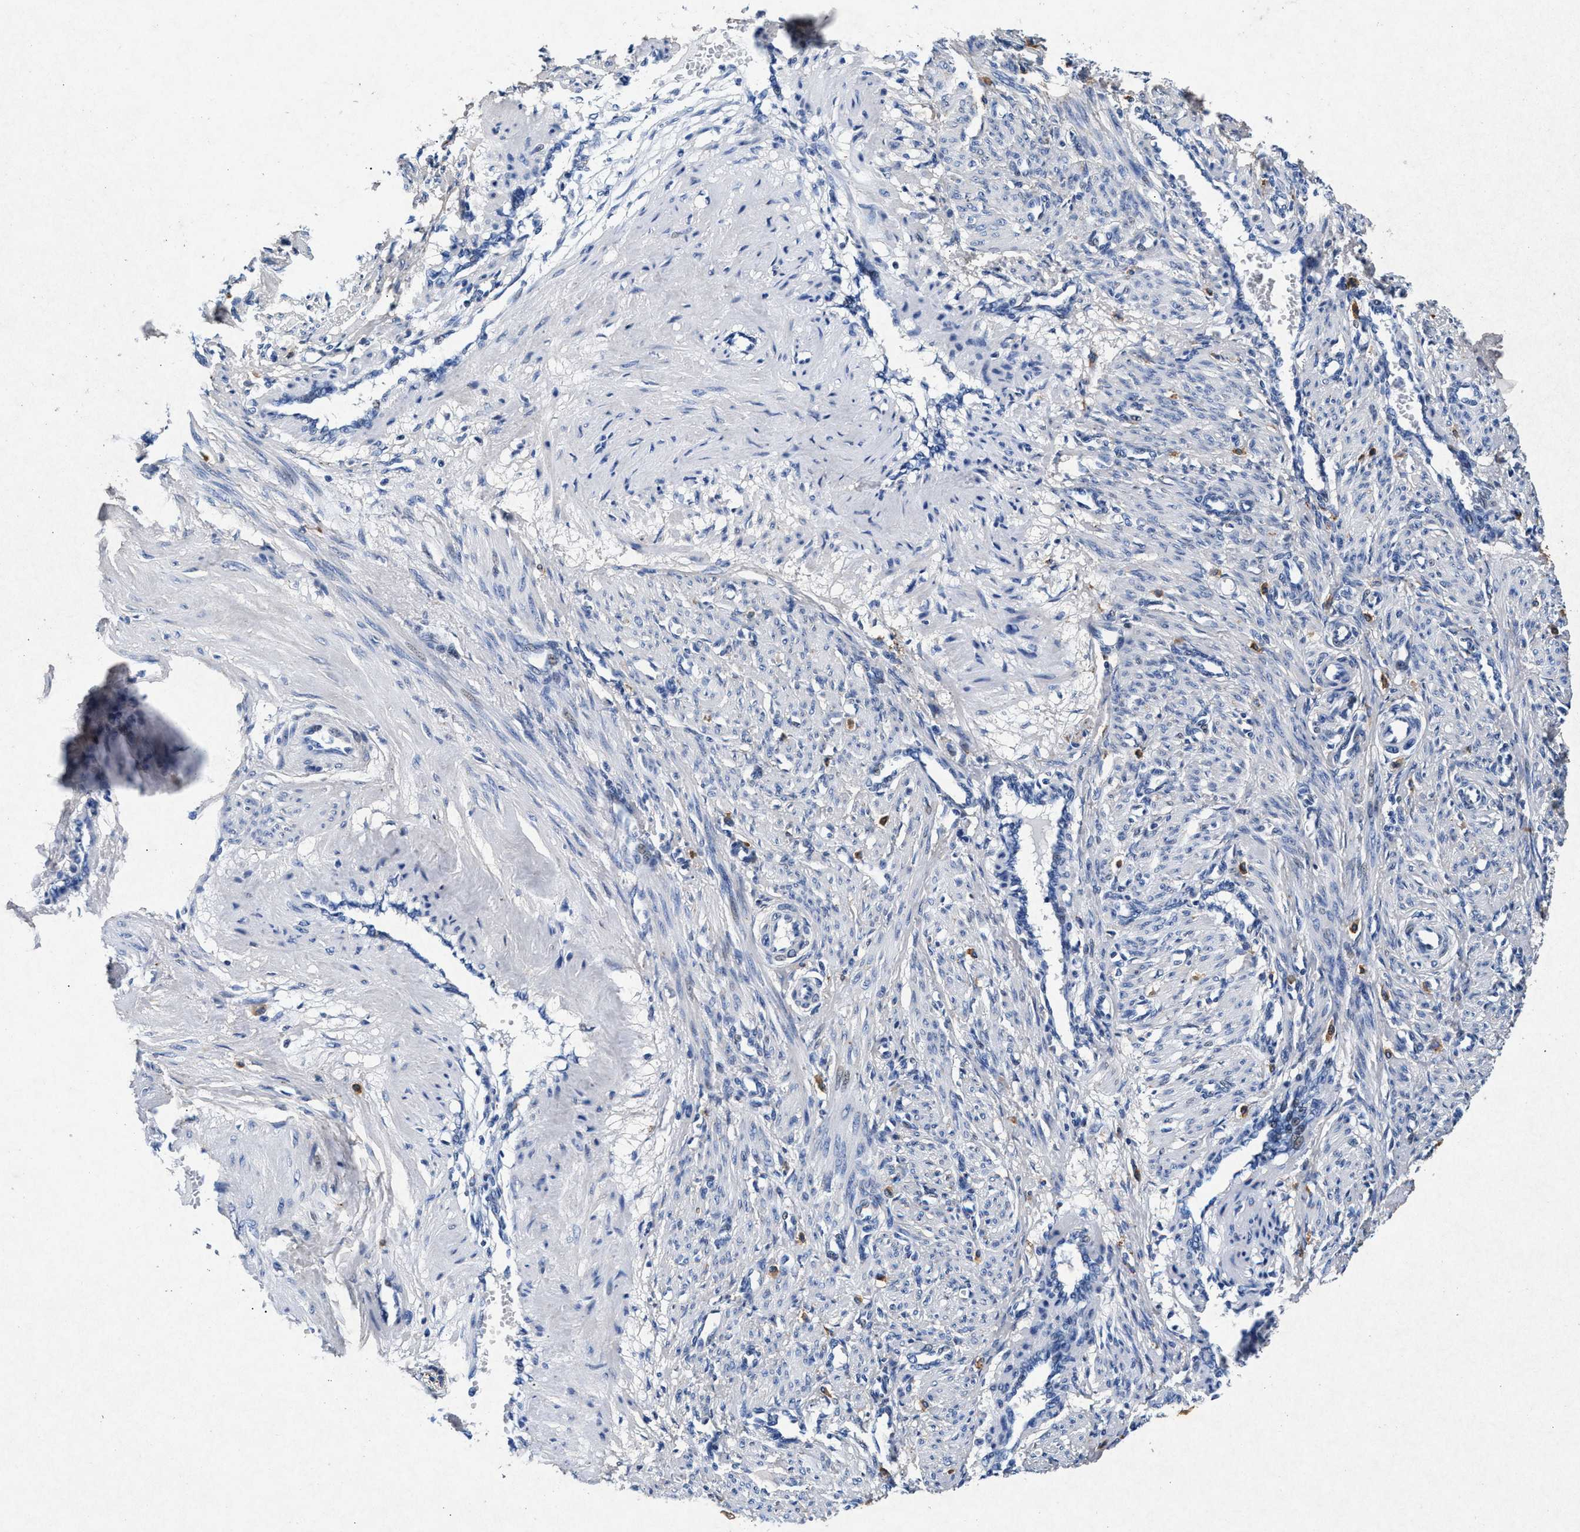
{"staining": {"intensity": "negative", "quantity": "none", "location": "none"}, "tissue": "smooth muscle", "cell_type": "Smooth muscle cells", "image_type": "normal", "snomed": [{"axis": "morphology", "description": "Normal tissue, NOS"}, {"axis": "topography", "description": "Endometrium"}], "caption": "IHC photomicrograph of normal smooth muscle: human smooth muscle stained with DAB shows no significant protein expression in smooth muscle cells. Nuclei are stained in blue.", "gene": "MAP6", "patient": {"sex": "female", "age": 33}}